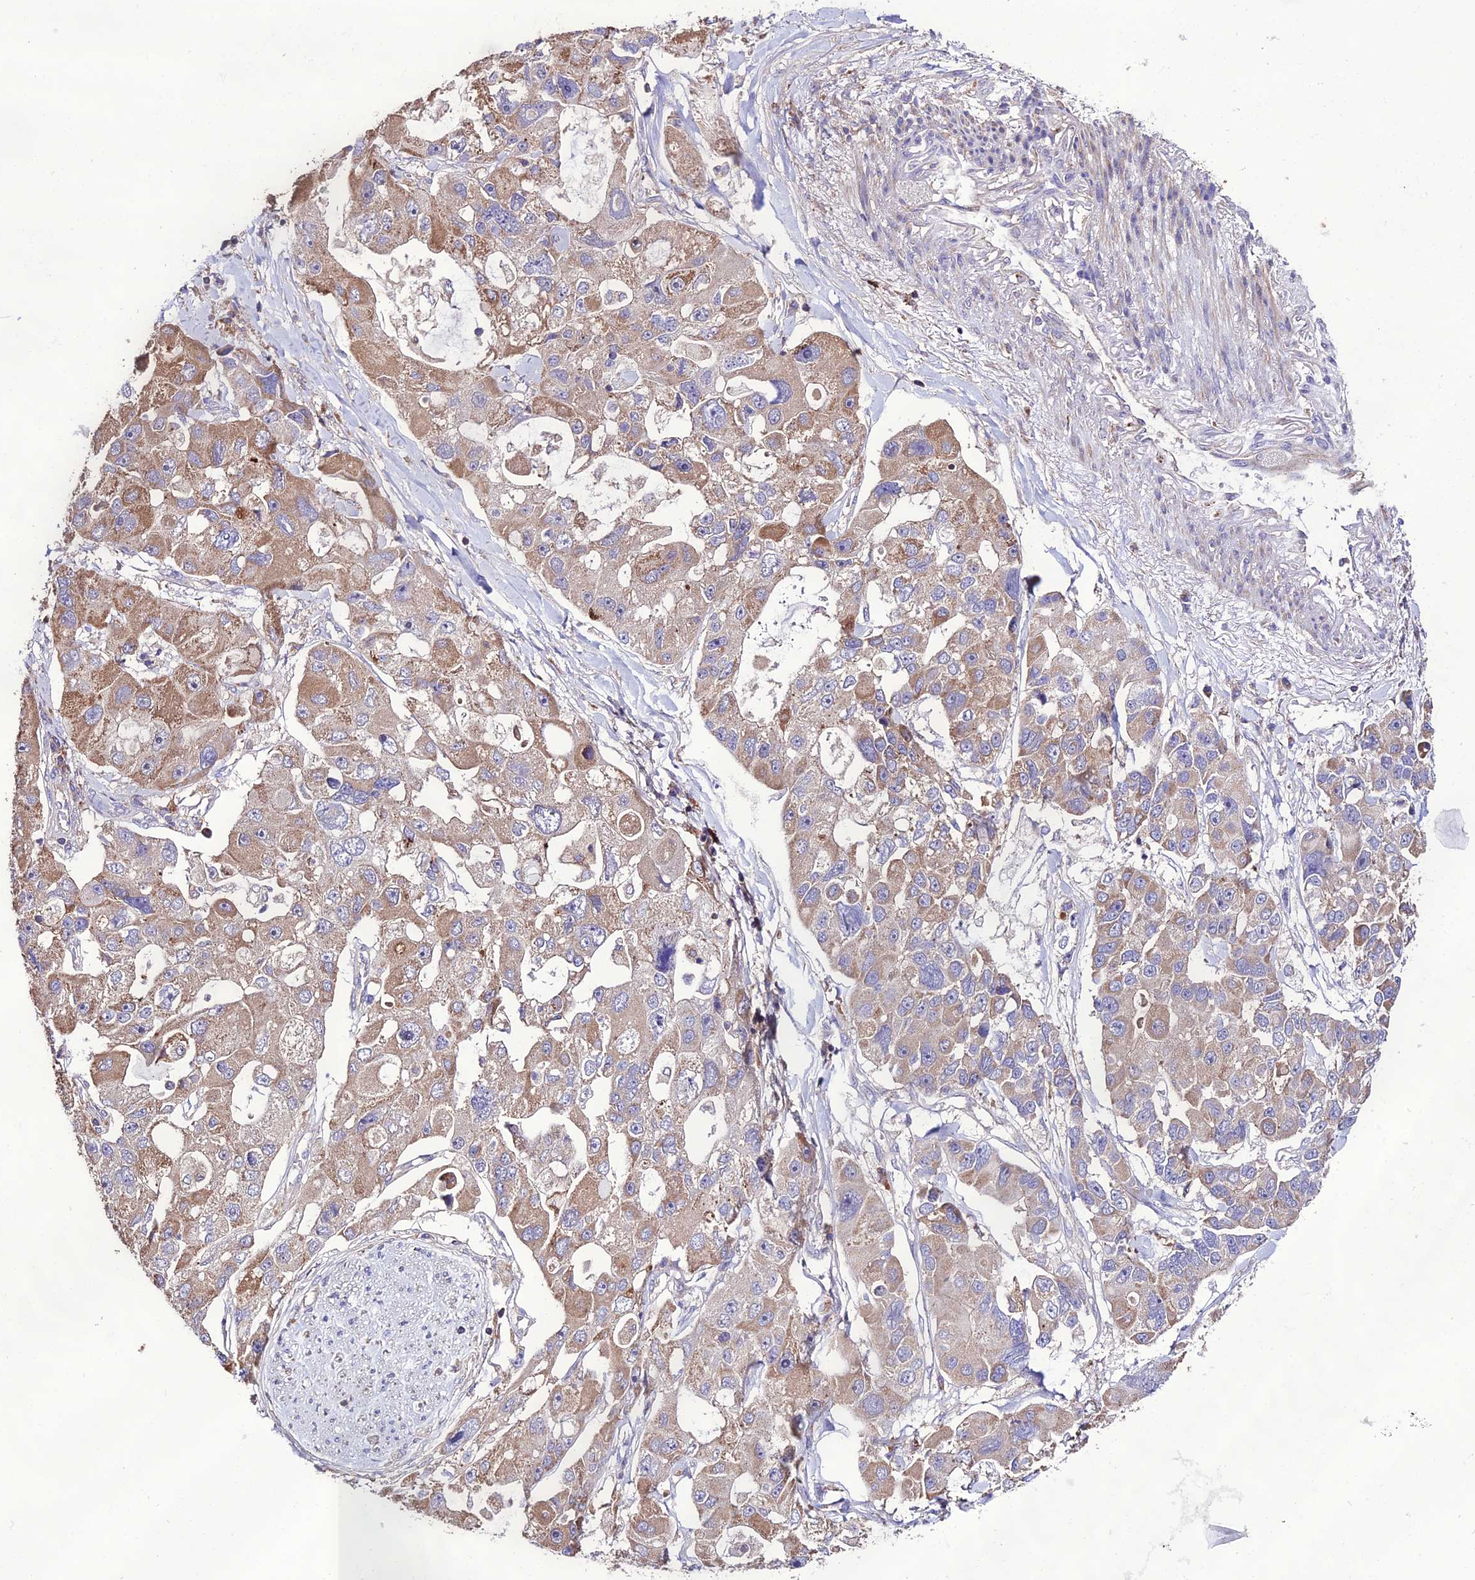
{"staining": {"intensity": "moderate", "quantity": ">75%", "location": "cytoplasmic/membranous"}, "tissue": "lung cancer", "cell_type": "Tumor cells", "image_type": "cancer", "snomed": [{"axis": "morphology", "description": "Adenocarcinoma, NOS"}, {"axis": "topography", "description": "Lung"}], "caption": "Lung cancer was stained to show a protein in brown. There is medium levels of moderate cytoplasmic/membranous staining in about >75% of tumor cells. The protein of interest is shown in brown color, while the nuclei are stained blue.", "gene": "PPIL3", "patient": {"sex": "female", "age": 54}}